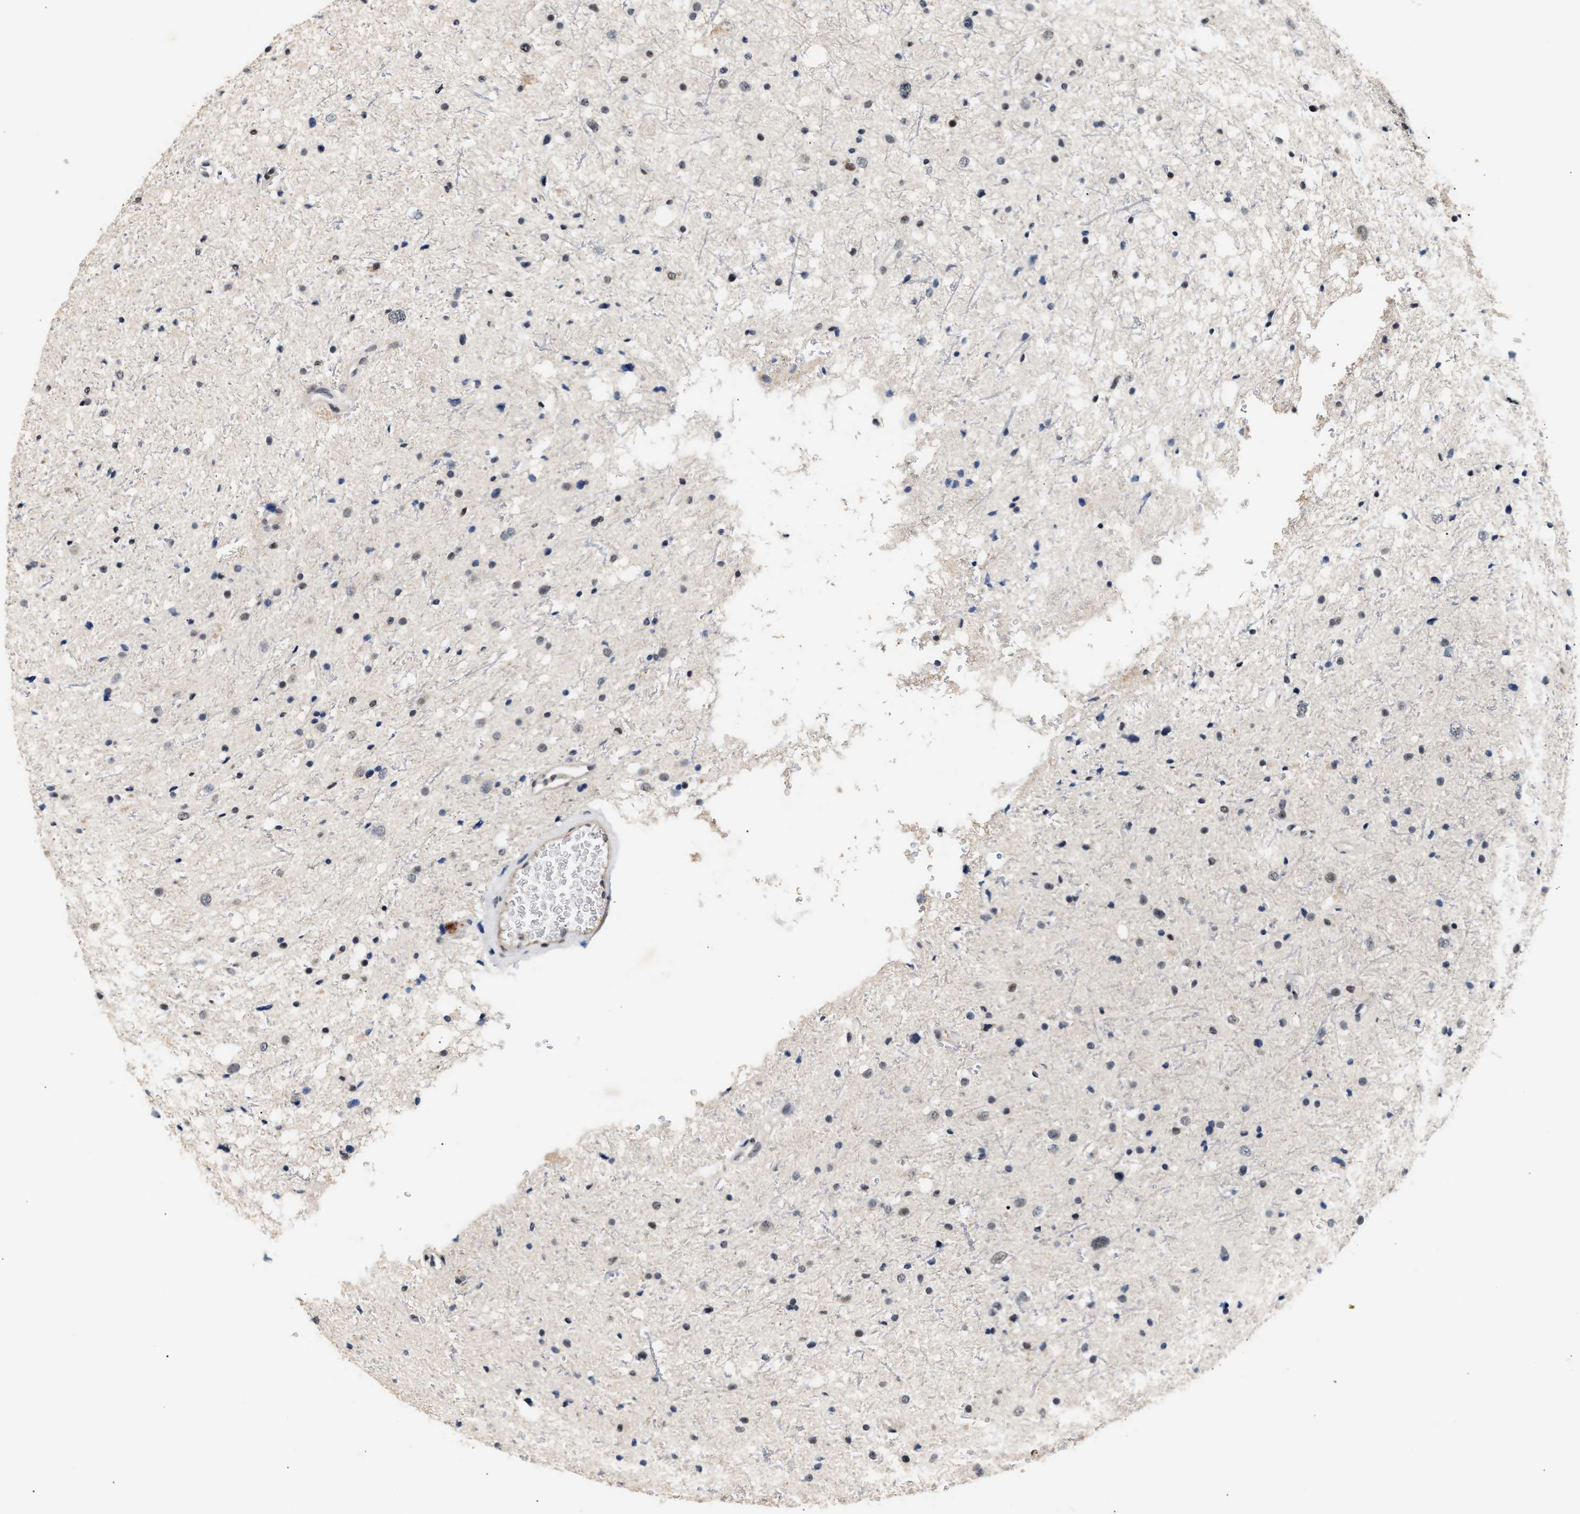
{"staining": {"intensity": "weak", "quantity": "<25%", "location": "nuclear"}, "tissue": "glioma", "cell_type": "Tumor cells", "image_type": "cancer", "snomed": [{"axis": "morphology", "description": "Glioma, malignant, Low grade"}, {"axis": "topography", "description": "Brain"}], "caption": "DAB immunohistochemical staining of malignant glioma (low-grade) displays no significant expression in tumor cells. (Immunohistochemistry, brightfield microscopy, high magnification).", "gene": "THOC1", "patient": {"sex": "female", "age": 37}}